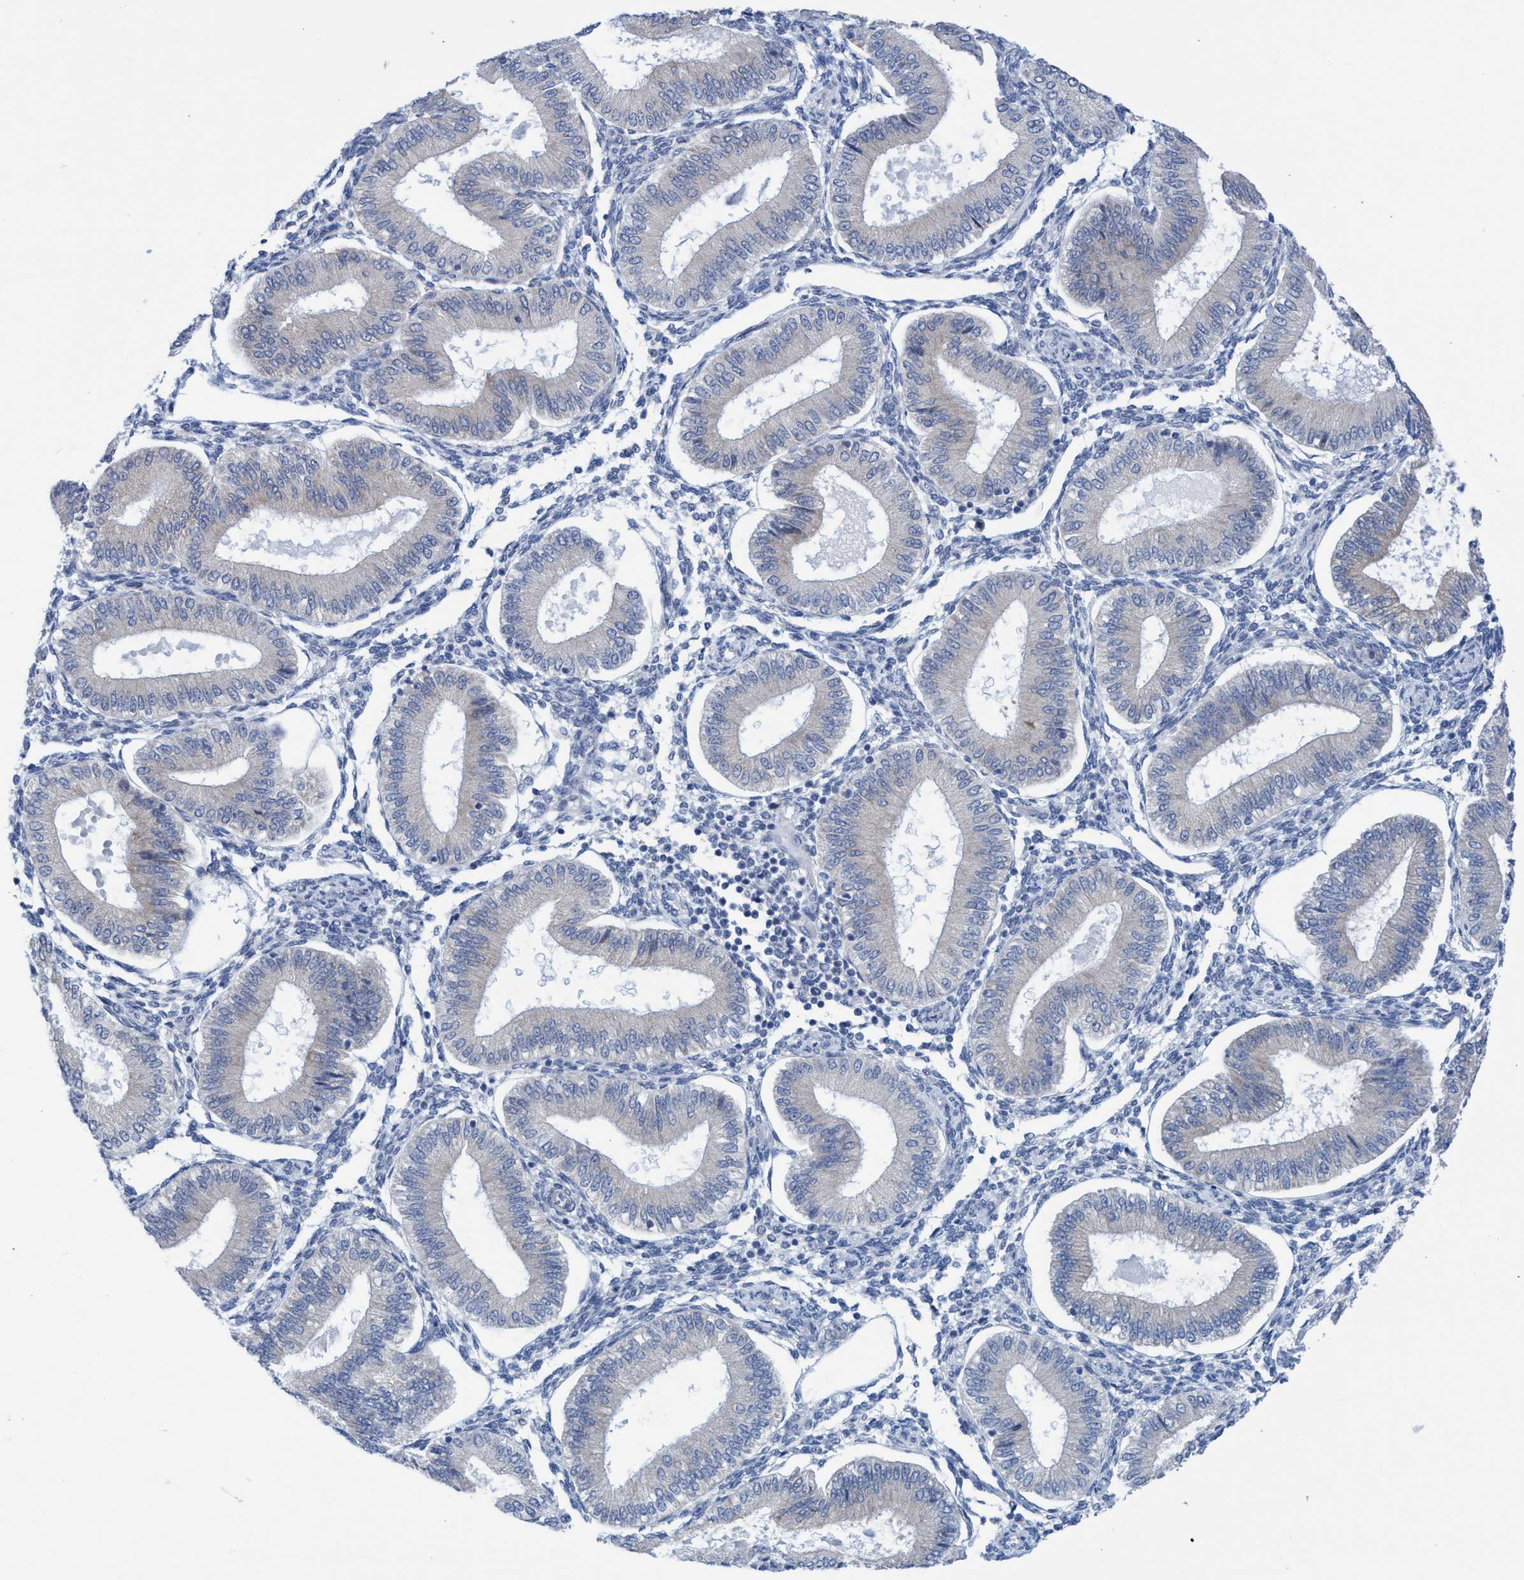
{"staining": {"intensity": "negative", "quantity": "none", "location": "none"}, "tissue": "endometrium", "cell_type": "Cells in endometrial stroma", "image_type": "normal", "snomed": [{"axis": "morphology", "description": "Normal tissue, NOS"}, {"axis": "topography", "description": "Endometrium"}], "caption": "Immunohistochemical staining of benign human endometrium shows no significant expression in cells in endometrial stroma.", "gene": "RSAD1", "patient": {"sex": "female", "age": 39}}